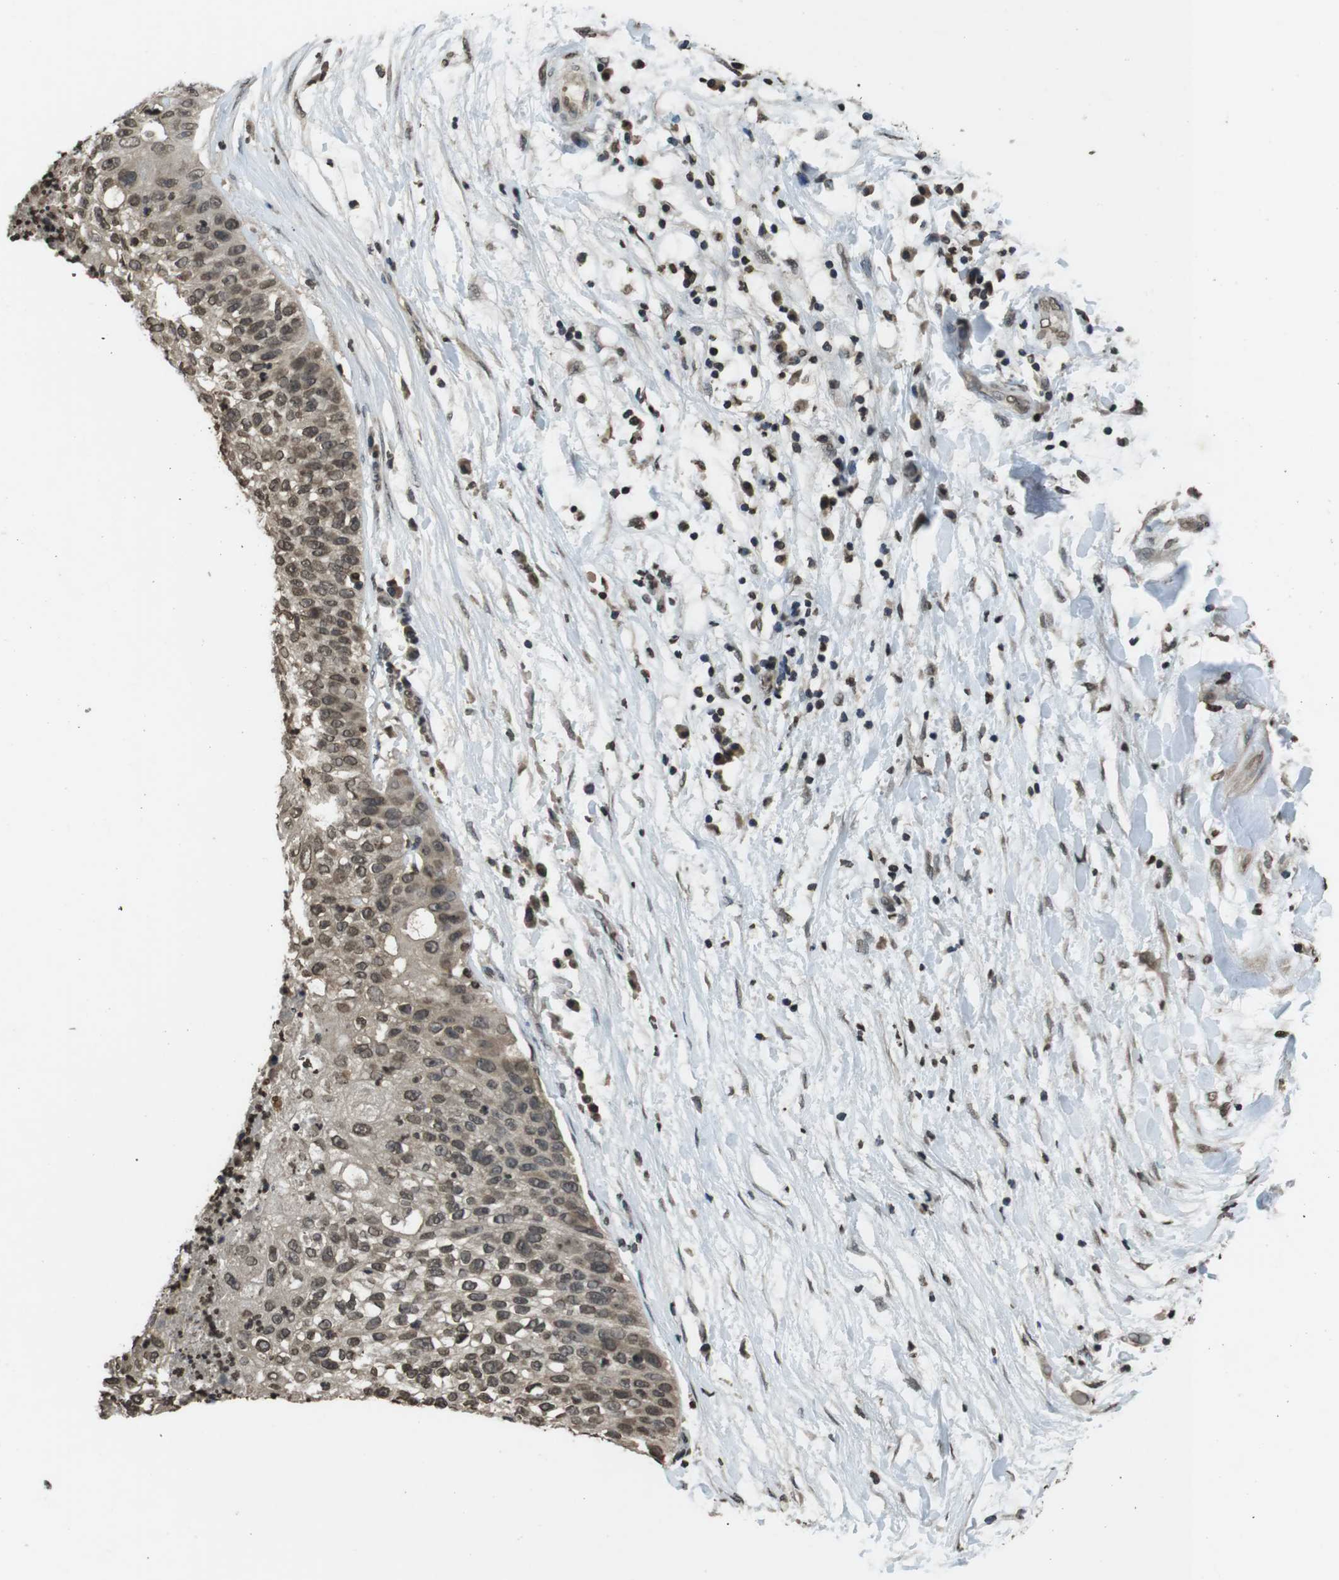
{"staining": {"intensity": "moderate", "quantity": ">75%", "location": "nuclear"}, "tissue": "lung cancer", "cell_type": "Tumor cells", "image_type": "cancer", "snomed": [{"axis": "morphology", "description": "Inflammation, NOS"}, {"axis": "morphology", "description": "Squamous cell carcinoma, NOS"}, {"axis": "topography", "description": "Lymph node"}, {"axis": "topography", "description": "Soft tissue"}, {"axis": "topography", "description": "Lung"}], "caption": "Immunohistochemical staining of human lung cancer (squamous cell carcinoma) exhibits medium levels of moderate nuclear expression in about >75% of tumor cells.", "gene": "MAF", "patient": {"sex": "male", "age": 66}}